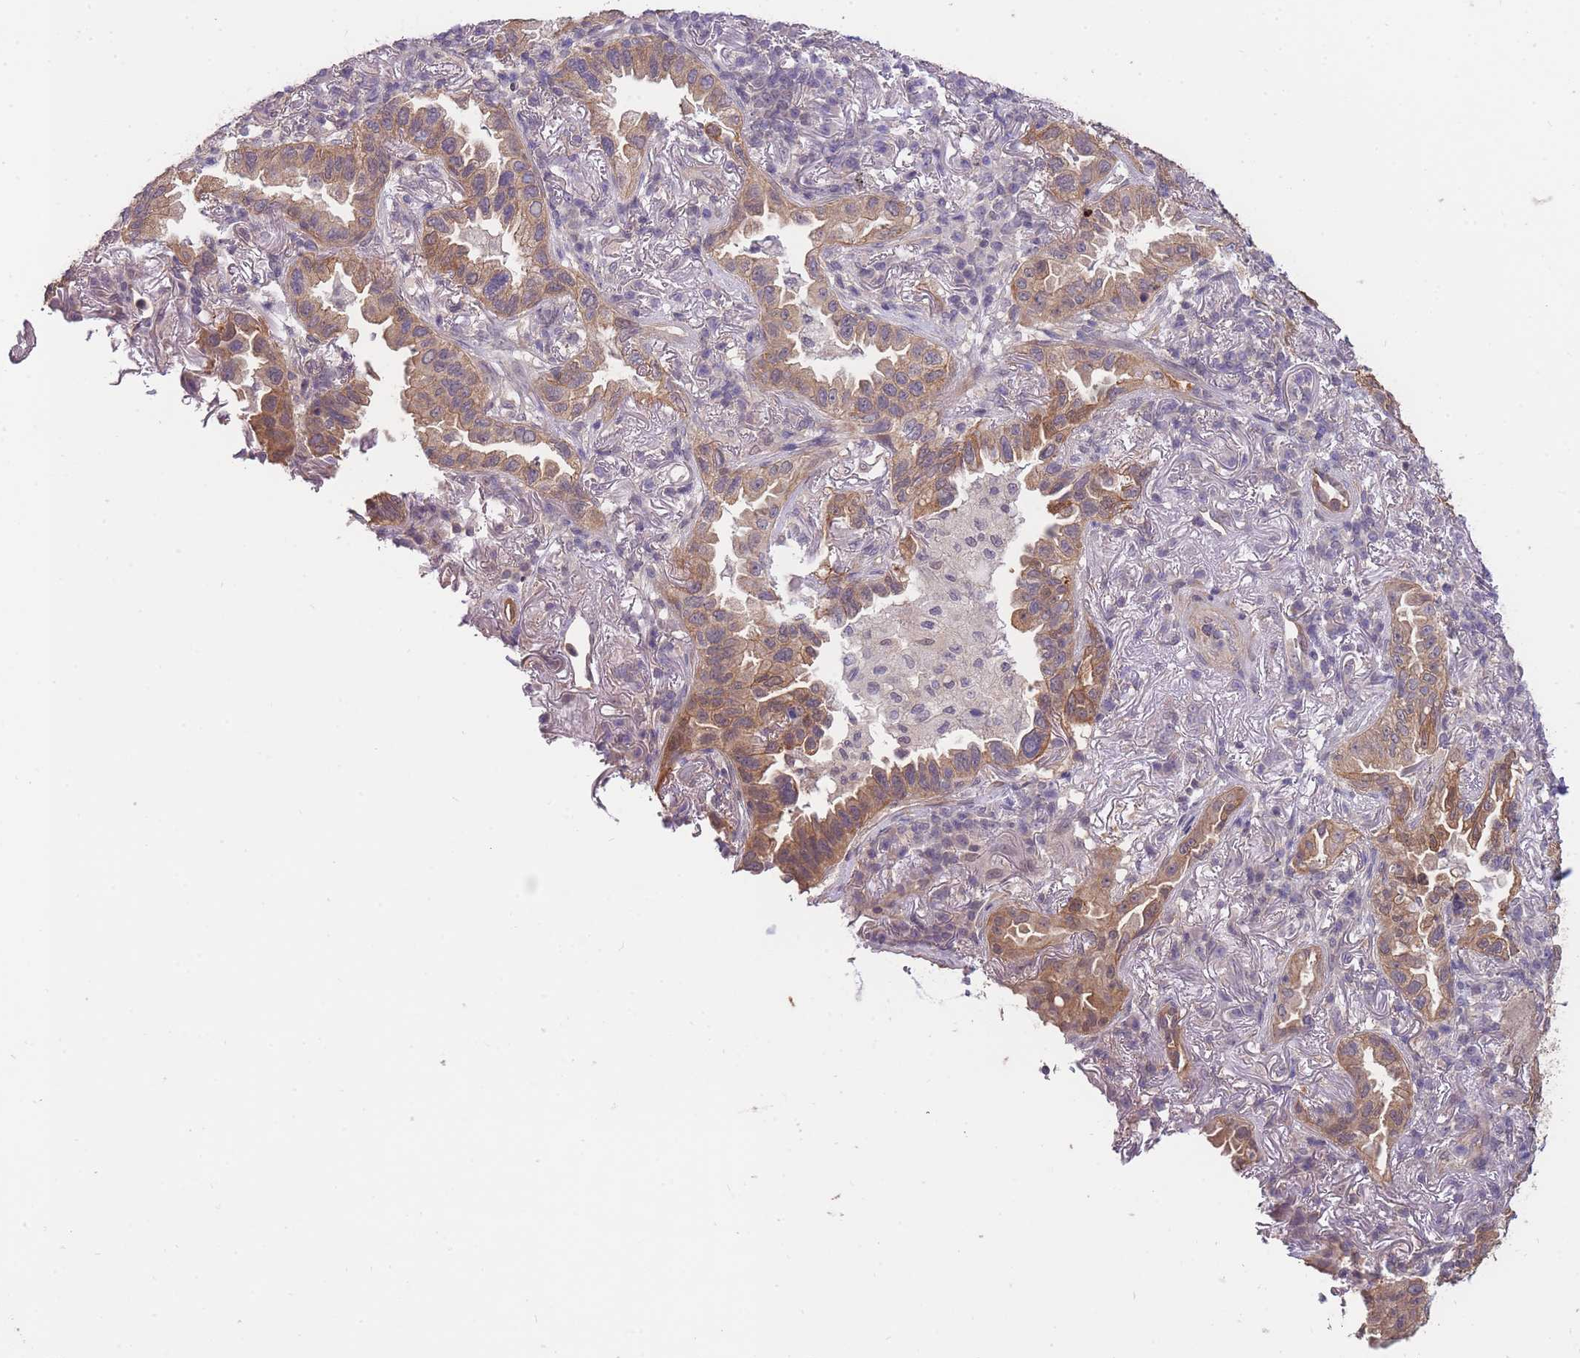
{"staining": {"intensity": "moderate", "quantity": ">75%", "location": "cytoplasmic/membranous"}, "tissue": "lung cancer", "cell_type": "Tumor cells", "image_type": "cancer", "snomed": [{"axis": "morphology", "description": "Adenocarcinoma, NOS"}, {"axis": "topography", "description": "Lung"}], "caption": "This histopathology image demonstrates immunohistochemistry (IHC) staining of human lung adenocarcinoma, with medium moderate cytoplasmic/membranous positivity in about >75% of tumor cells.", "gene": "SMC6", "patient": {"sex": "female", "age": 69}}